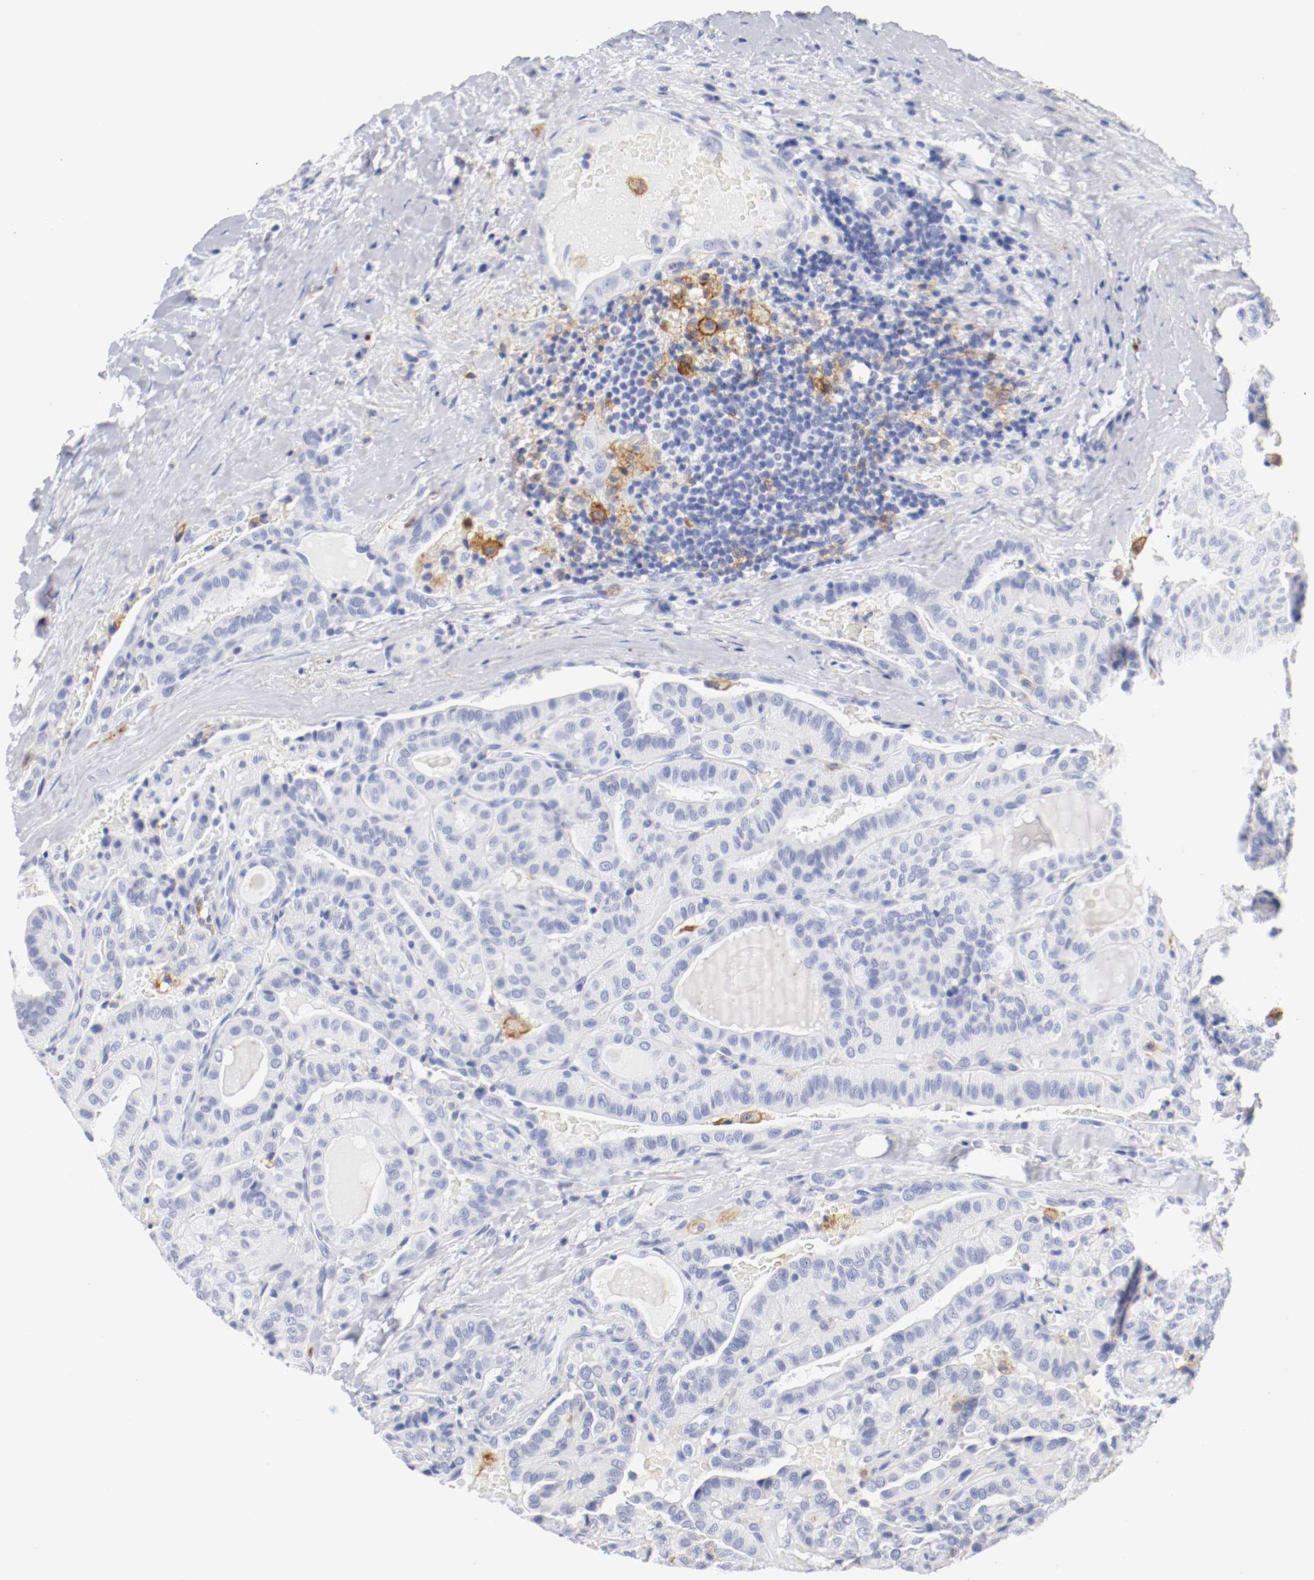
{"staining": {"intensity": "negative", "quantity": "none", "location": "none"}, "tissue": "thyroid cancer", "cell_type": "Tumor cells", "image_type": "cancer", "snomed": [{"axis": "morphology", "description": "Papillary adenocarcinoma, NOS"}, {"axis": "topography", "description": "Thyroid gland"}], "caption": "The photomicrograph exhibits no significant positivity in tumor cells of thyroid cancer.", "gene": "ITGAX", "patient": {"sex": "male", "age": 77}}